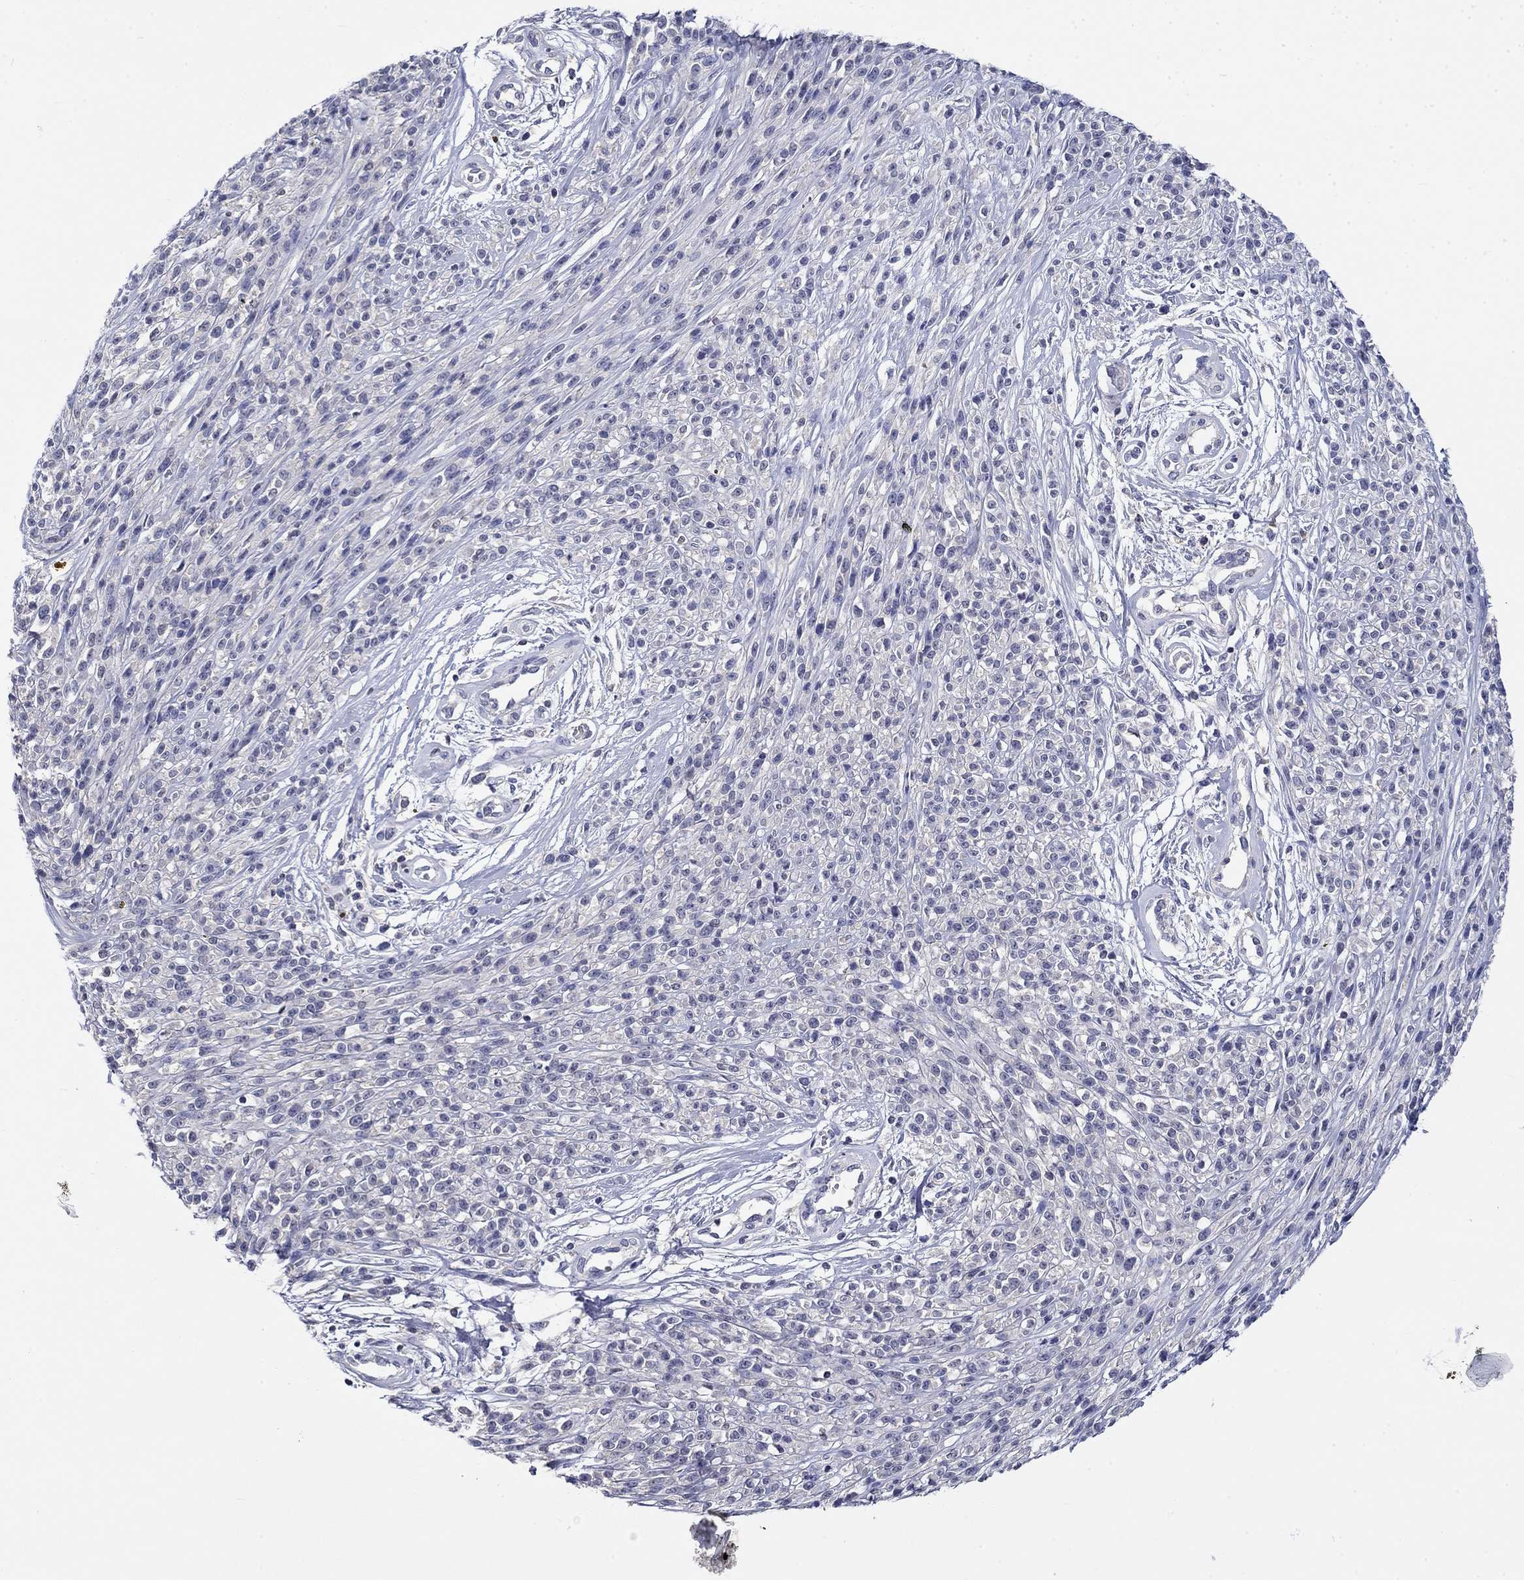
{"staining": {"intensity": "negative", "quantity": "none", "location": "none"}, "tissue": "melanoma", "cell_type": "Tumor cells", "image_type": "cancer", "snomed": [{"axis": "morphology", "description": "Malignant melanoma, NOS"}, {"axis": "topography", "description": "Skin"}, {"axis": "topography", "description": "Skin of trunk"}], "caption": "This histopathology image is of malignant melanoma stained with IHC to label a protein in brown with the nuclei are counter-stained blue. There is no positivity in tumor cells. (DAB (3,3'-diaminobenzidine) immunohistochemistry (IHC) visualized using brightfield microscopy, high magnification).", "gene": "POU2F2", "patient": {"sex": "male", "age": 74}}